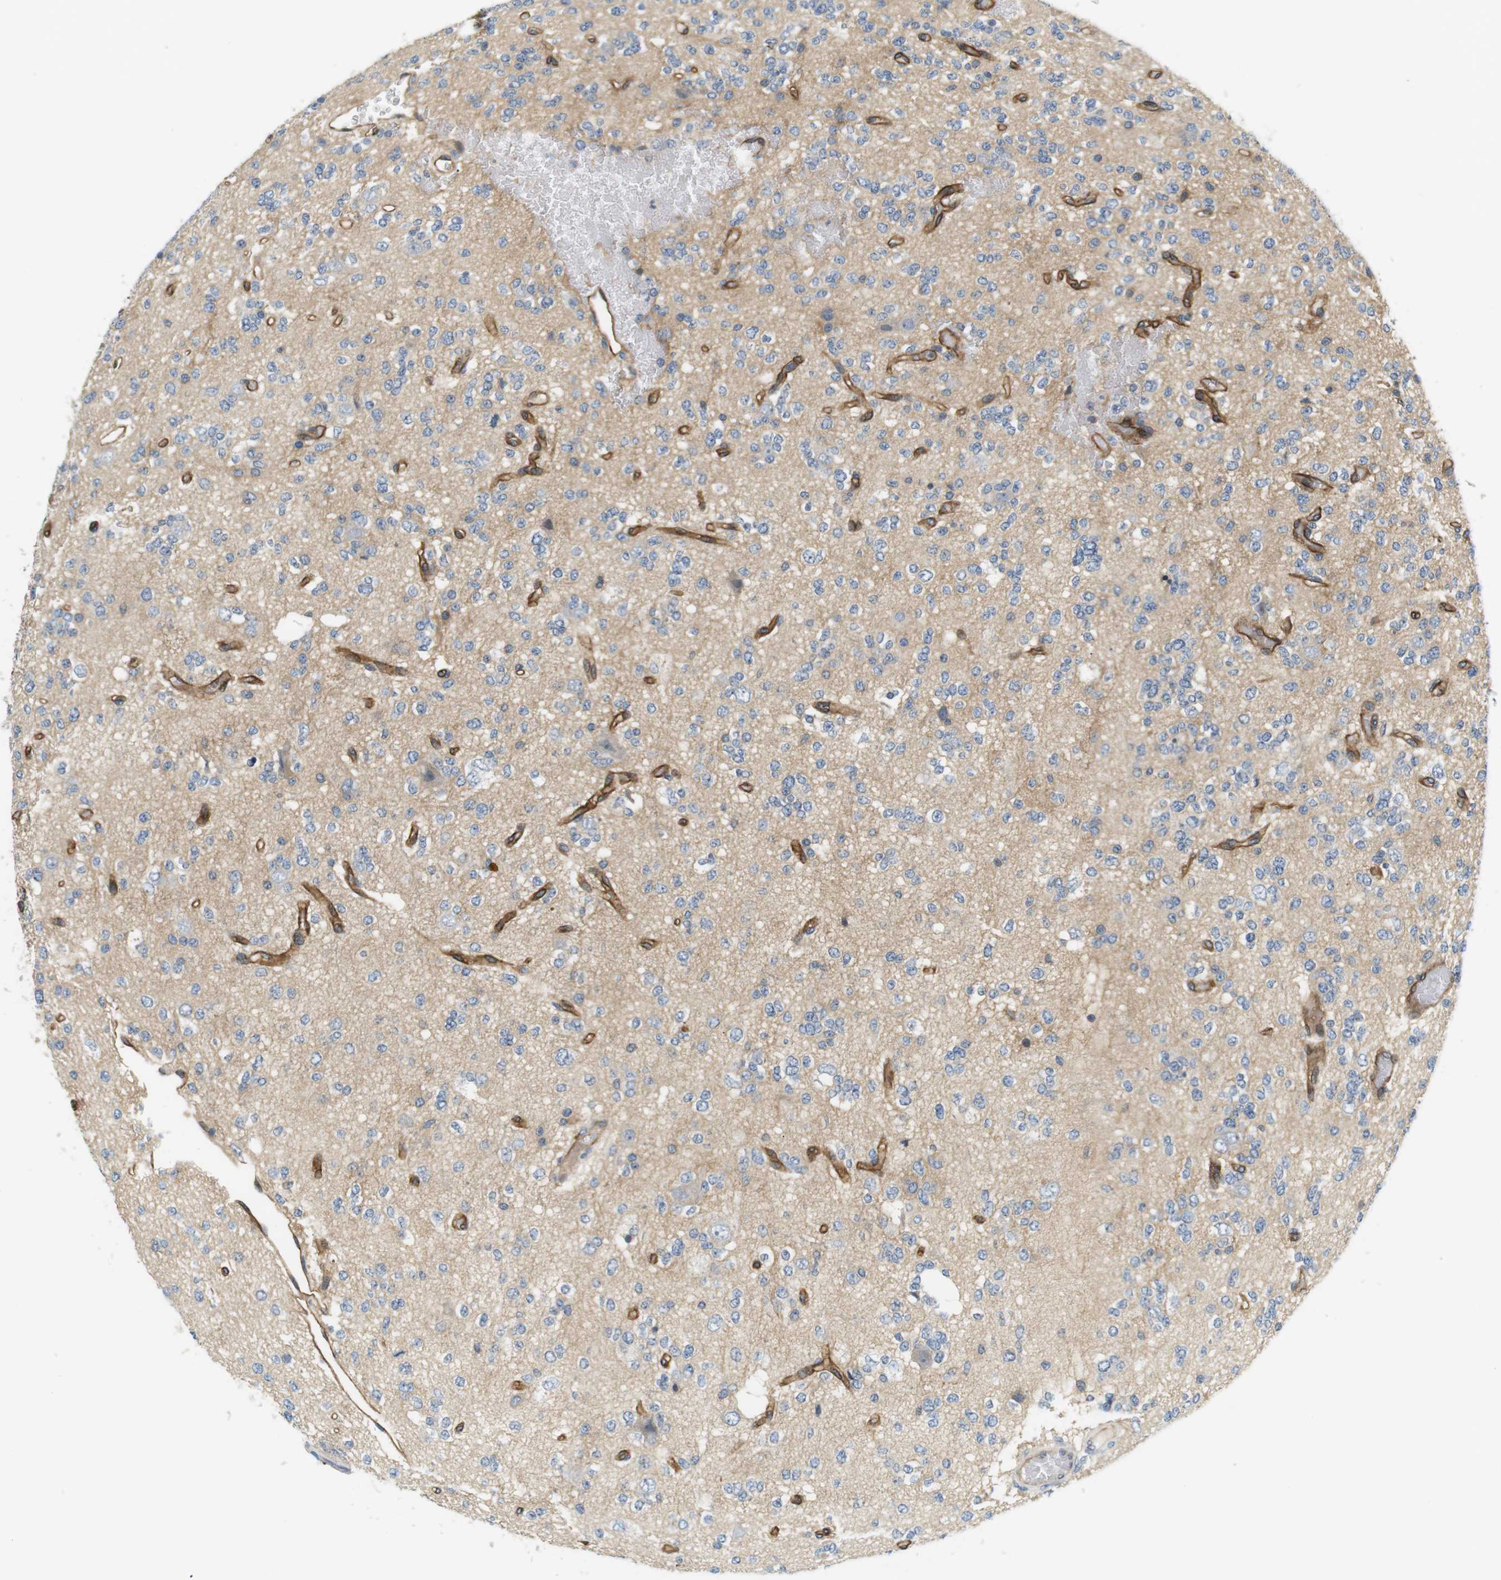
{"staining": {"intensity": "negative", "quantity": "none", "location": "none"}, "tissue": "glioma", "cell_type": "Tumor cells", "image_type": "cancer", "snomed": [{"axis": "morphology", "description": "Glioma, malignant, Low grade"}, {"axis": "topography", "description": "Brain"}], "caption": "Immunohistochemical staining of low-grade glioma (malignant) exhibits no significant expression in tumor cells. The staining is performed using DAB (3,3'-diaminobenzidine) brown chromogen with nuclei counter-stained in using hematoxylin.", "gene": "SLC30A1", "patient": {"sex": "male", "age": 38}}